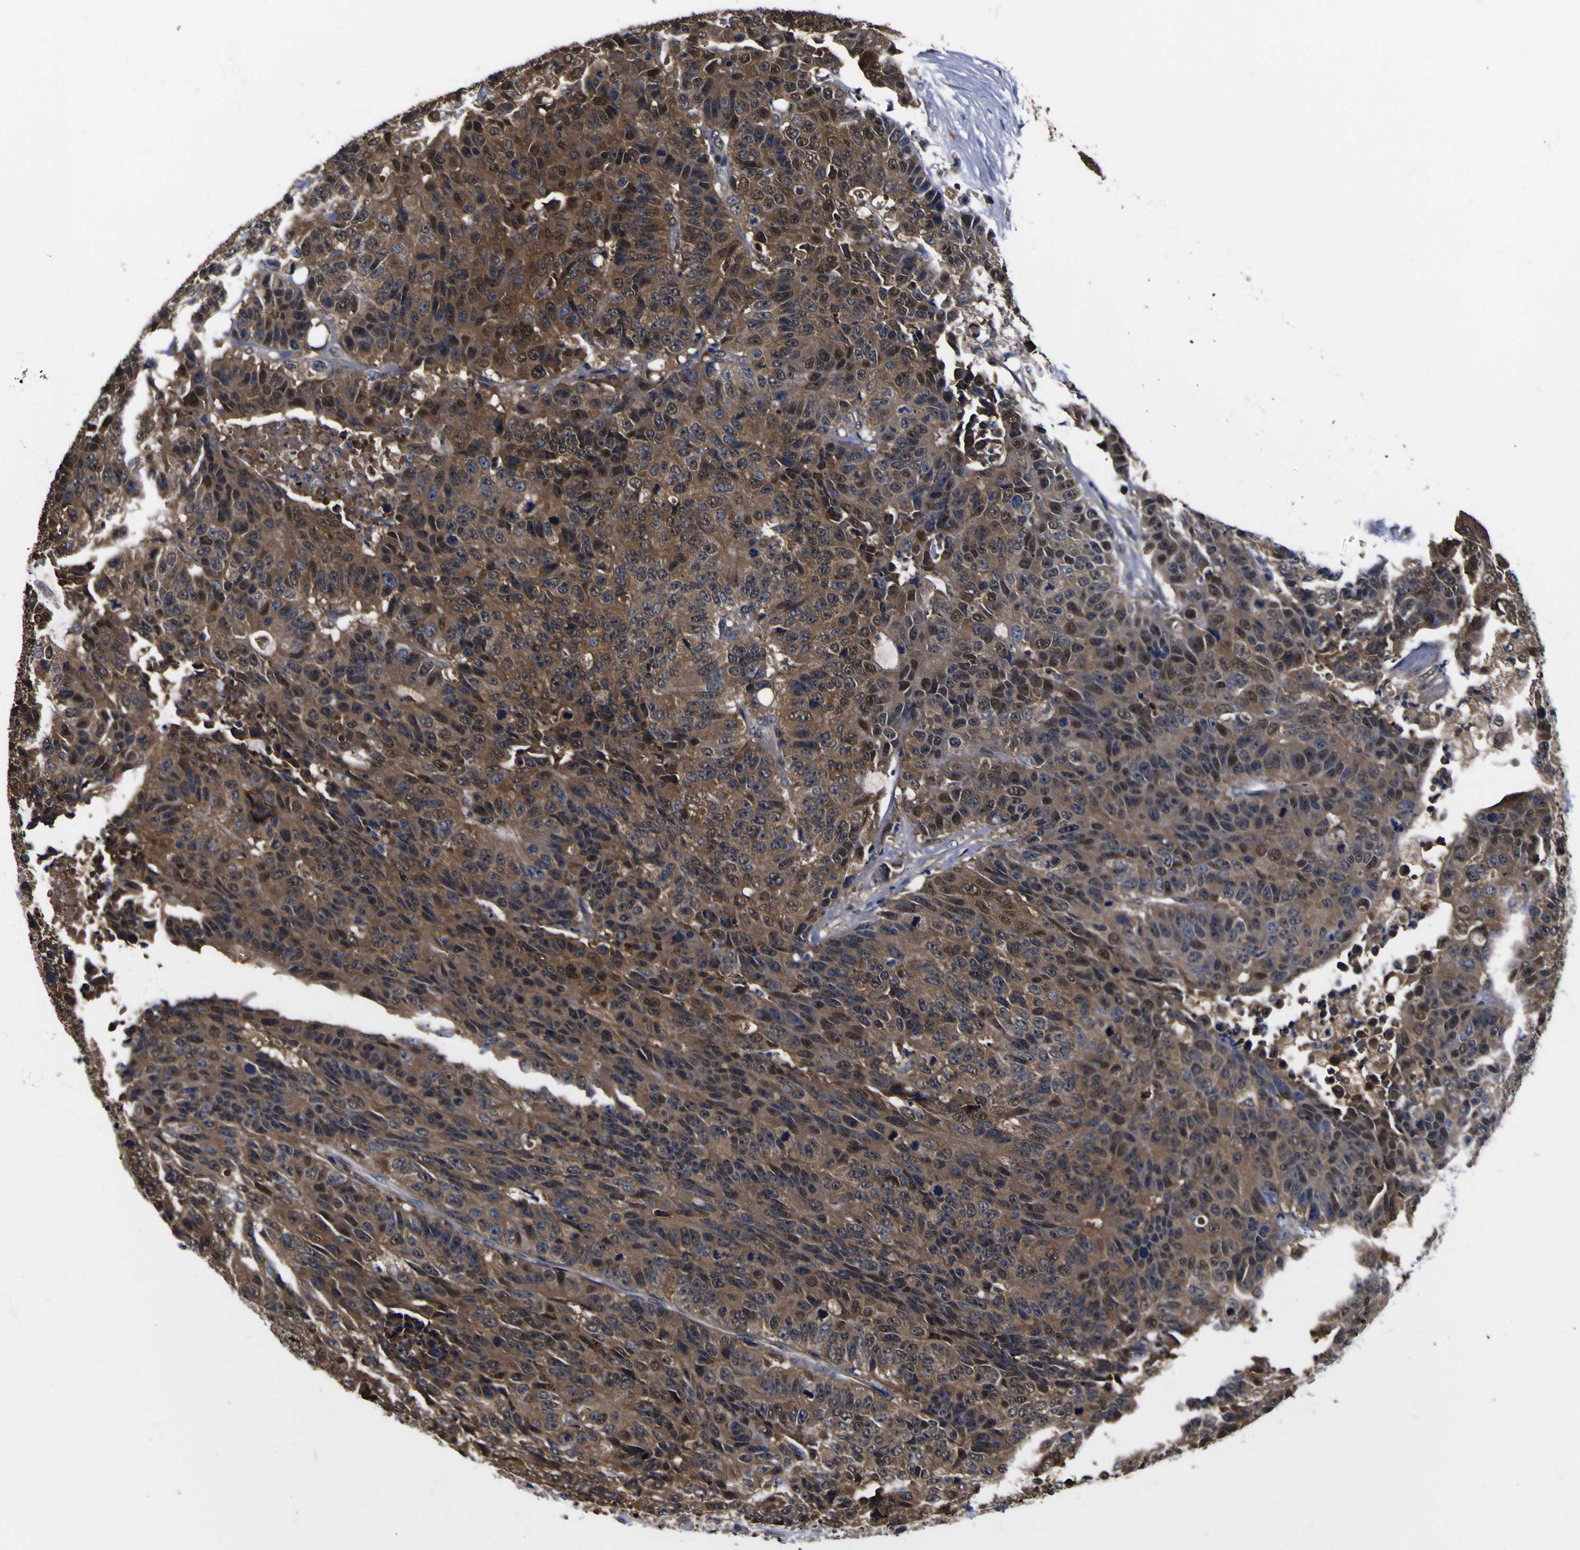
{"staining": {"intensity": "moderate", "quantity": ">75%", "location": "cytoplasmic/membranous,nuclear"}, "tissue": "colorectal cancer", "cell_type": "Tumor cells", "image_type": "cancer", "snomed": [{"axis": "morphology", "description": "Adenocarcinoma, NOS"}, {"axis": "topography", "description": "Colon"}], "caption": "Colorectal cancer stained with a protein marker shows moderate staining in tumor cells.", "gene": "FAM110B", "patient": {"sex": "female", "age": 86}}